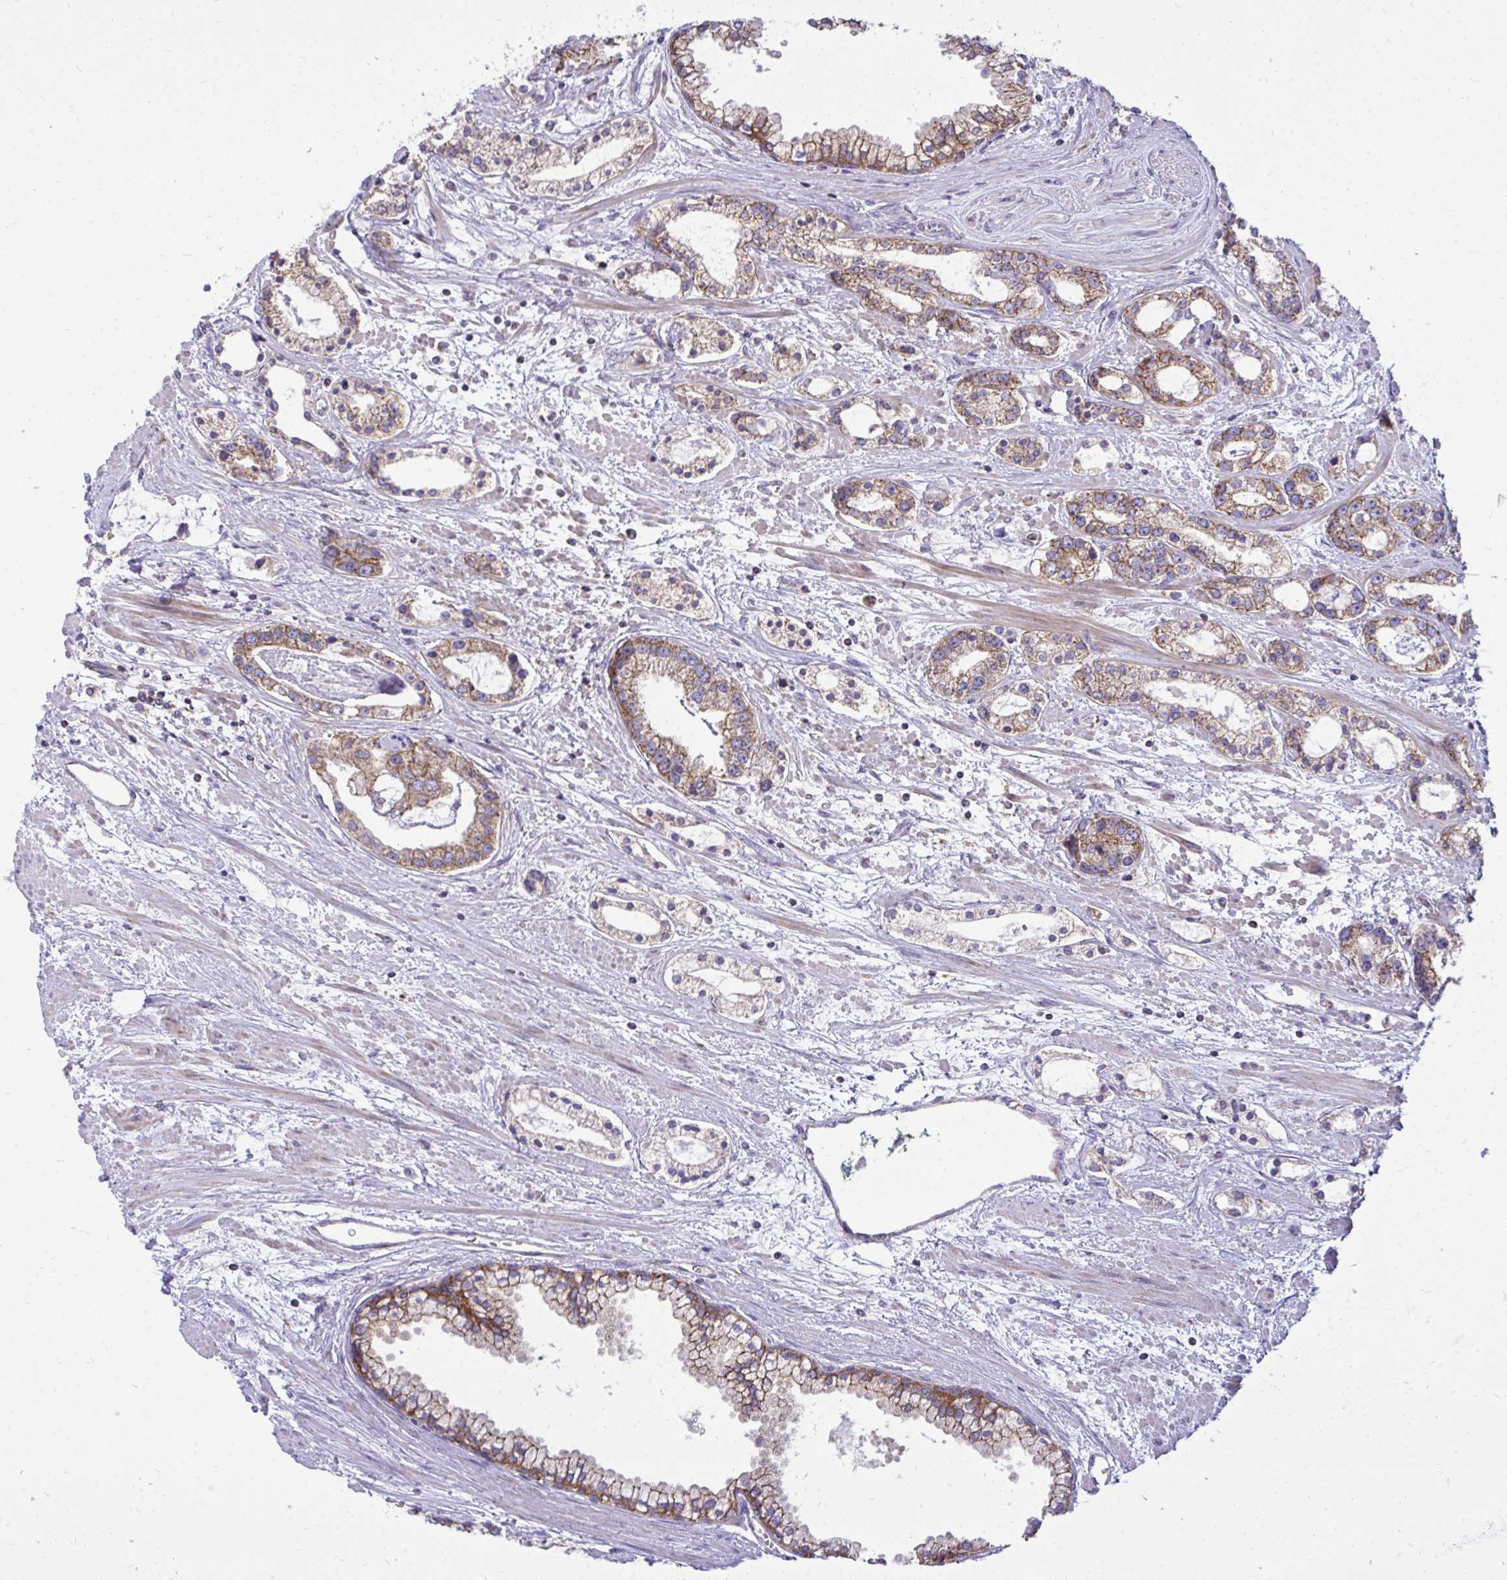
{"staining": {"intensity": "moderate", "quantity": ">75%", "location": "cytoplasmic/membranous"}, "tissue": "prostate cancer", "cell_type": "Tumor cells", "image_type": "cancer", "snomed": [{"axis": "morphology", "description": "Adenocarcinoma, Medium grade"}, {"axis": "topography", "description": "Prostate"}], "caption": "Prostate cancer stained with DAB immunohistochemistry (IHC) exhibits medium levels of moderate cytoplasmic/membranous expression in about >75% of tumor cells.", "gene": "SPTBN2", "patient": {"sex": "male", "age": 57}}